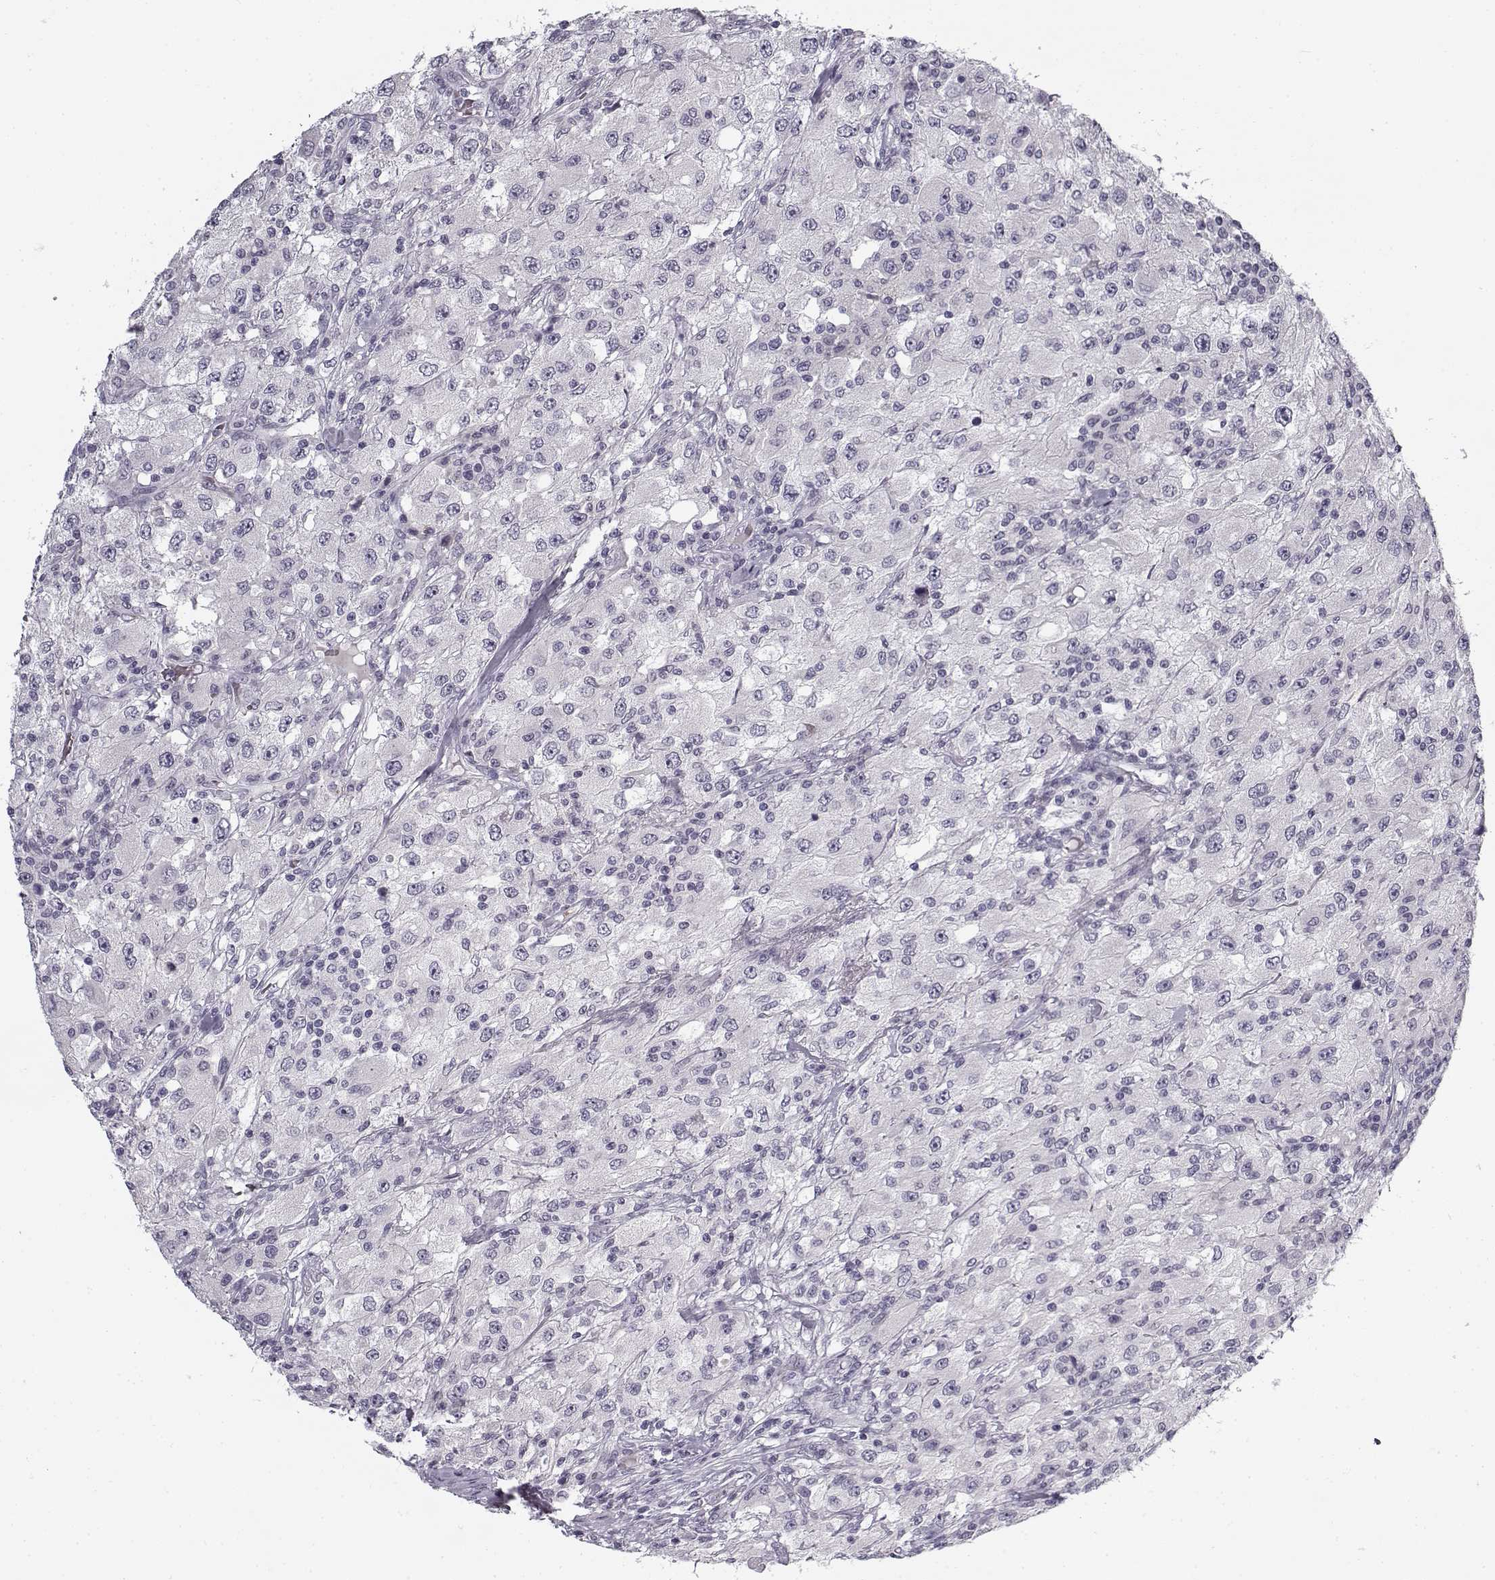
{"staining": {"intensity": "negative", "quantity": "none", "location": "none"}, "tissue": "renal cancer", "cell_type": "Tumor cells", "image_type": "cancer", "snomed": [{"axis": "morphology", "description": "Adenocarcinoma, NOS"}, {"axis": "topography", "description": "Kidney"}], "caption": "Tumor cells are negative for protein expression in human renal cancer (adenocarcinoma). Nuclei are stained in blue.", "gene": "SNCA", "patient": {"sex": "female", "age": 67}}